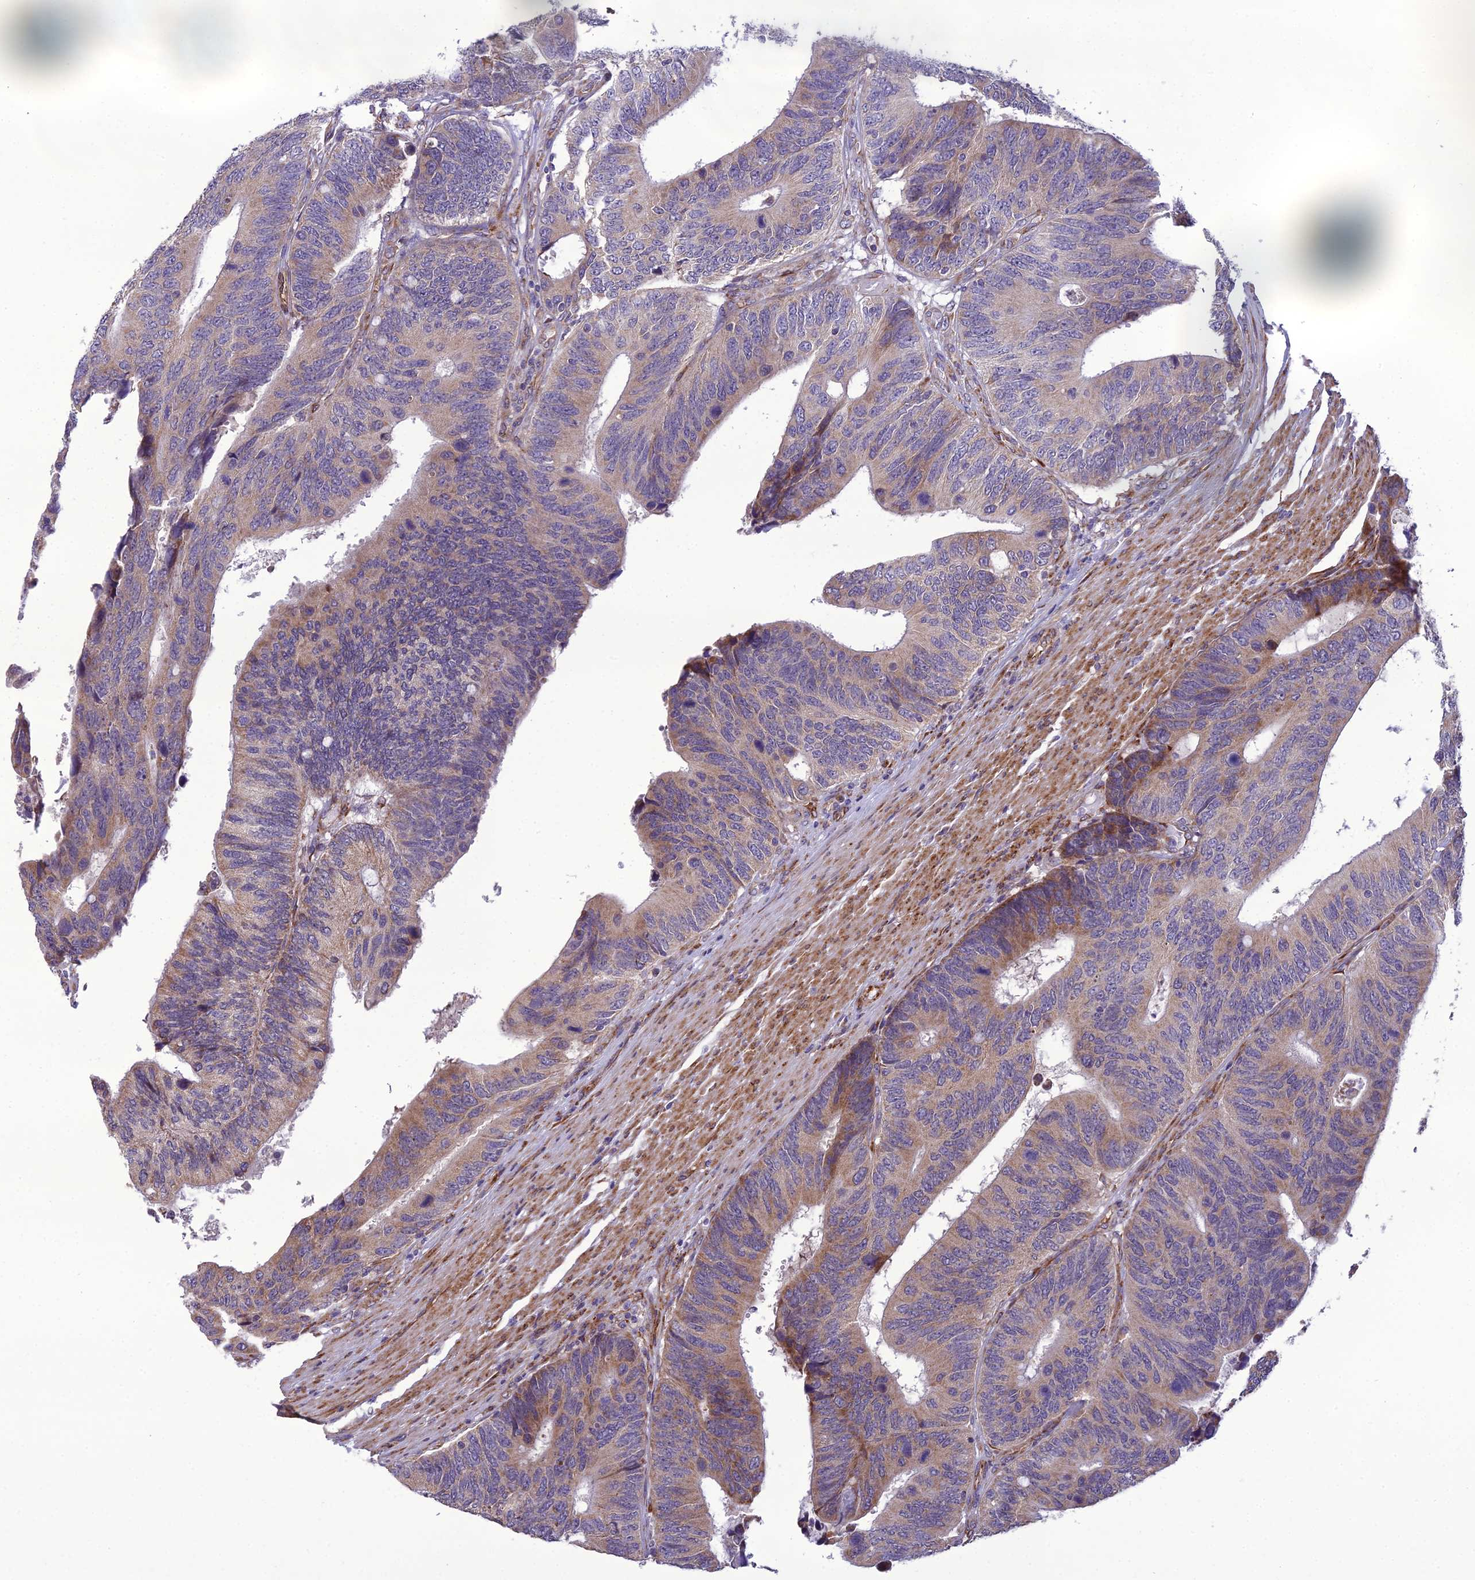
{"staining": {"intensity": "moderate", "quantity": "25%-75%", "location": "cytoplasmic/membranous"}, "tissue": "colorectal cancer", "cell_type": "Tumor cells", "image_type": "cancer", "snomed": [{"axis": "morphology", "description": "Adenocarcinoma, NOS"}, {"axis": "topography", "description": "Colon"}], "caption": "Tumor cells demonstrate medium levels of moderate cytoplasmic/membranous staining in about 25%-75% of cells in adenocarcinoma (colorectal).", "gene": "NODAL", "patient": {"sex": "male", "age": 87}}